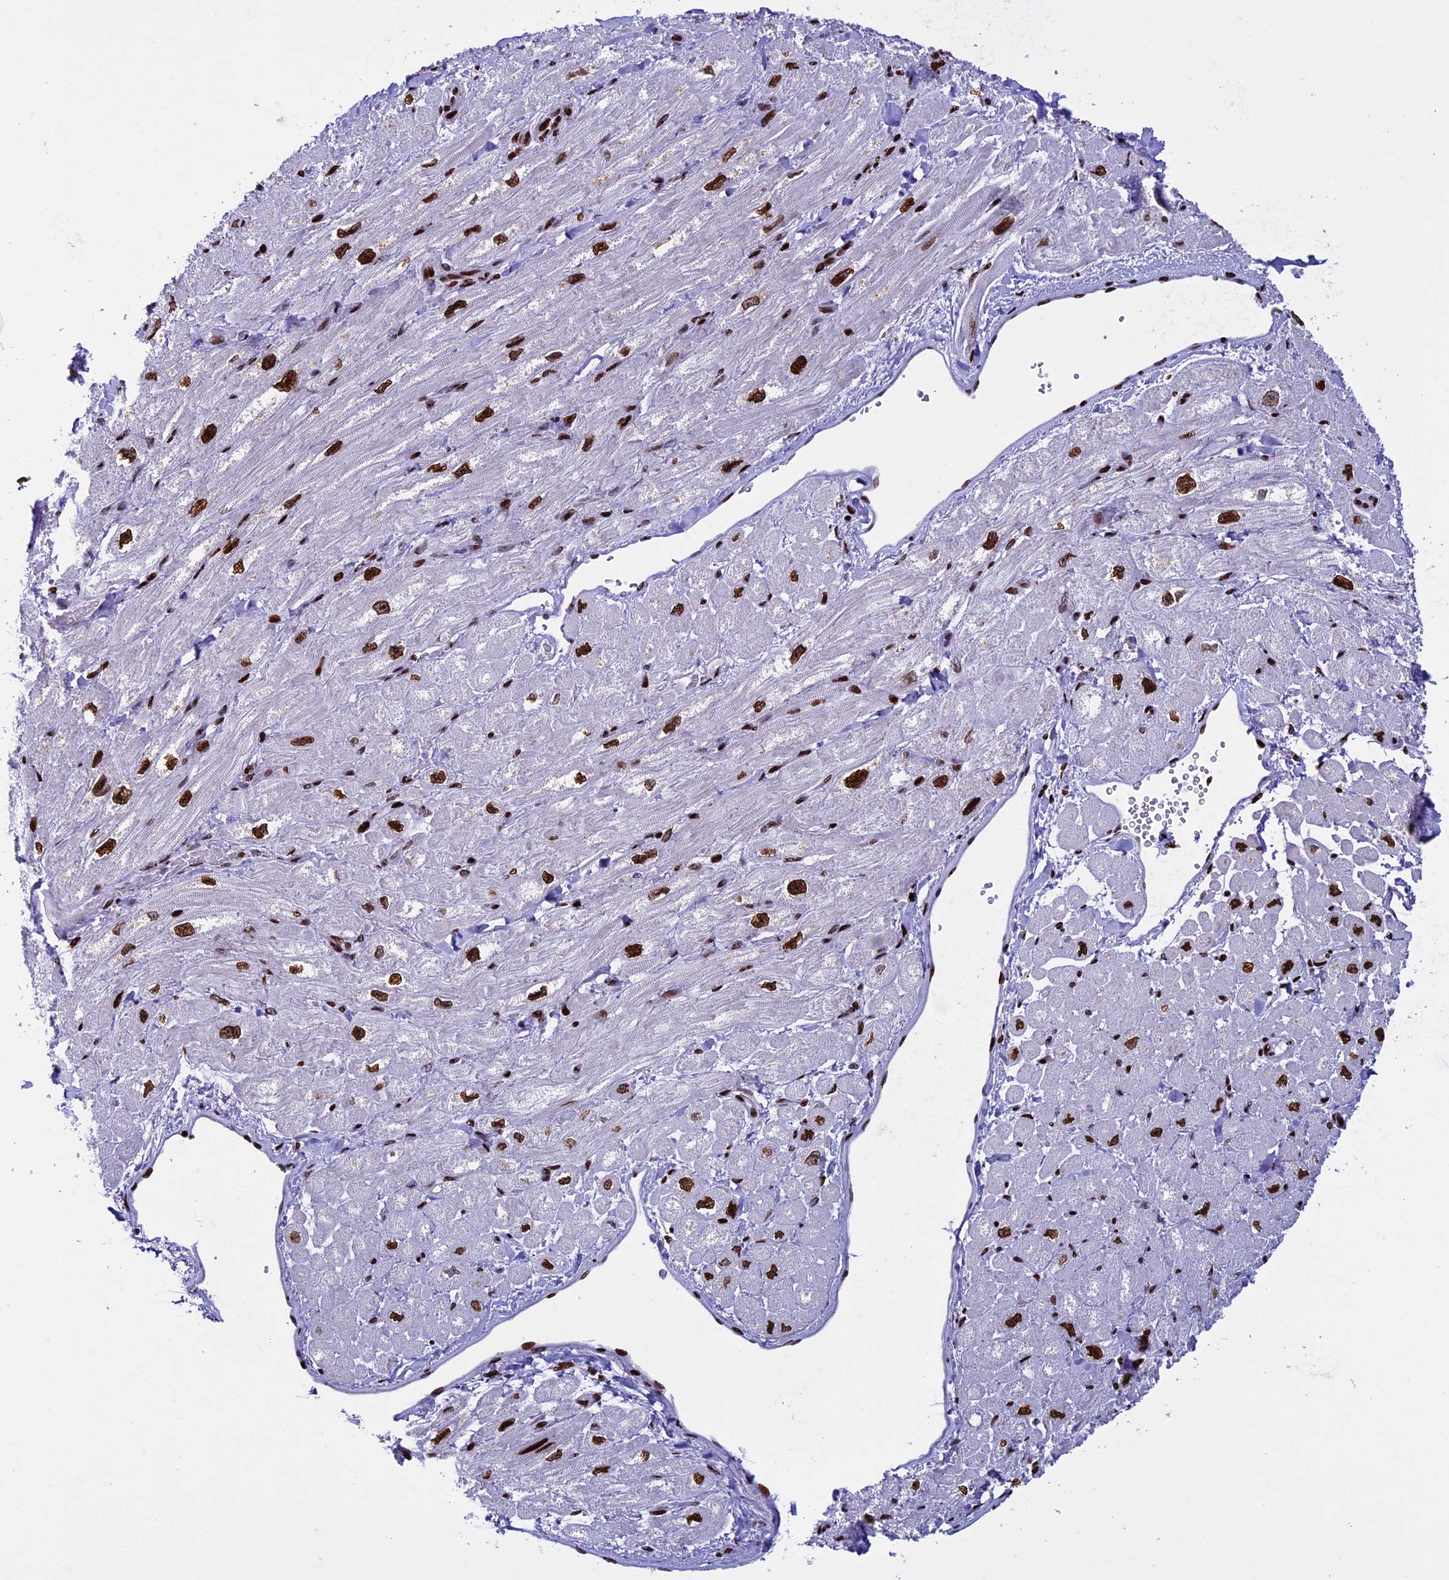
{"staining": {"intensity": "strong", "quantity": "25%-75%", "location": "cytoplasmic/membranous,nuclear"}, "tissue": "heart muscle", "cell_type": "Cardiomyocytes", "image_type": "normal", "snomed": [{"axis": "morphology", "description": "Normal tissue, NOS"}, {"axis": "topography", "description": "Heart"}], "caption": "Protein staining displays strong cytoplasmic/membranous,nuclear positivity in about 25%-75% of cardiomyocytes in benign heart muscle.", "gene": "BTBD3", "patient": {"sex": "male", "age": 65}}